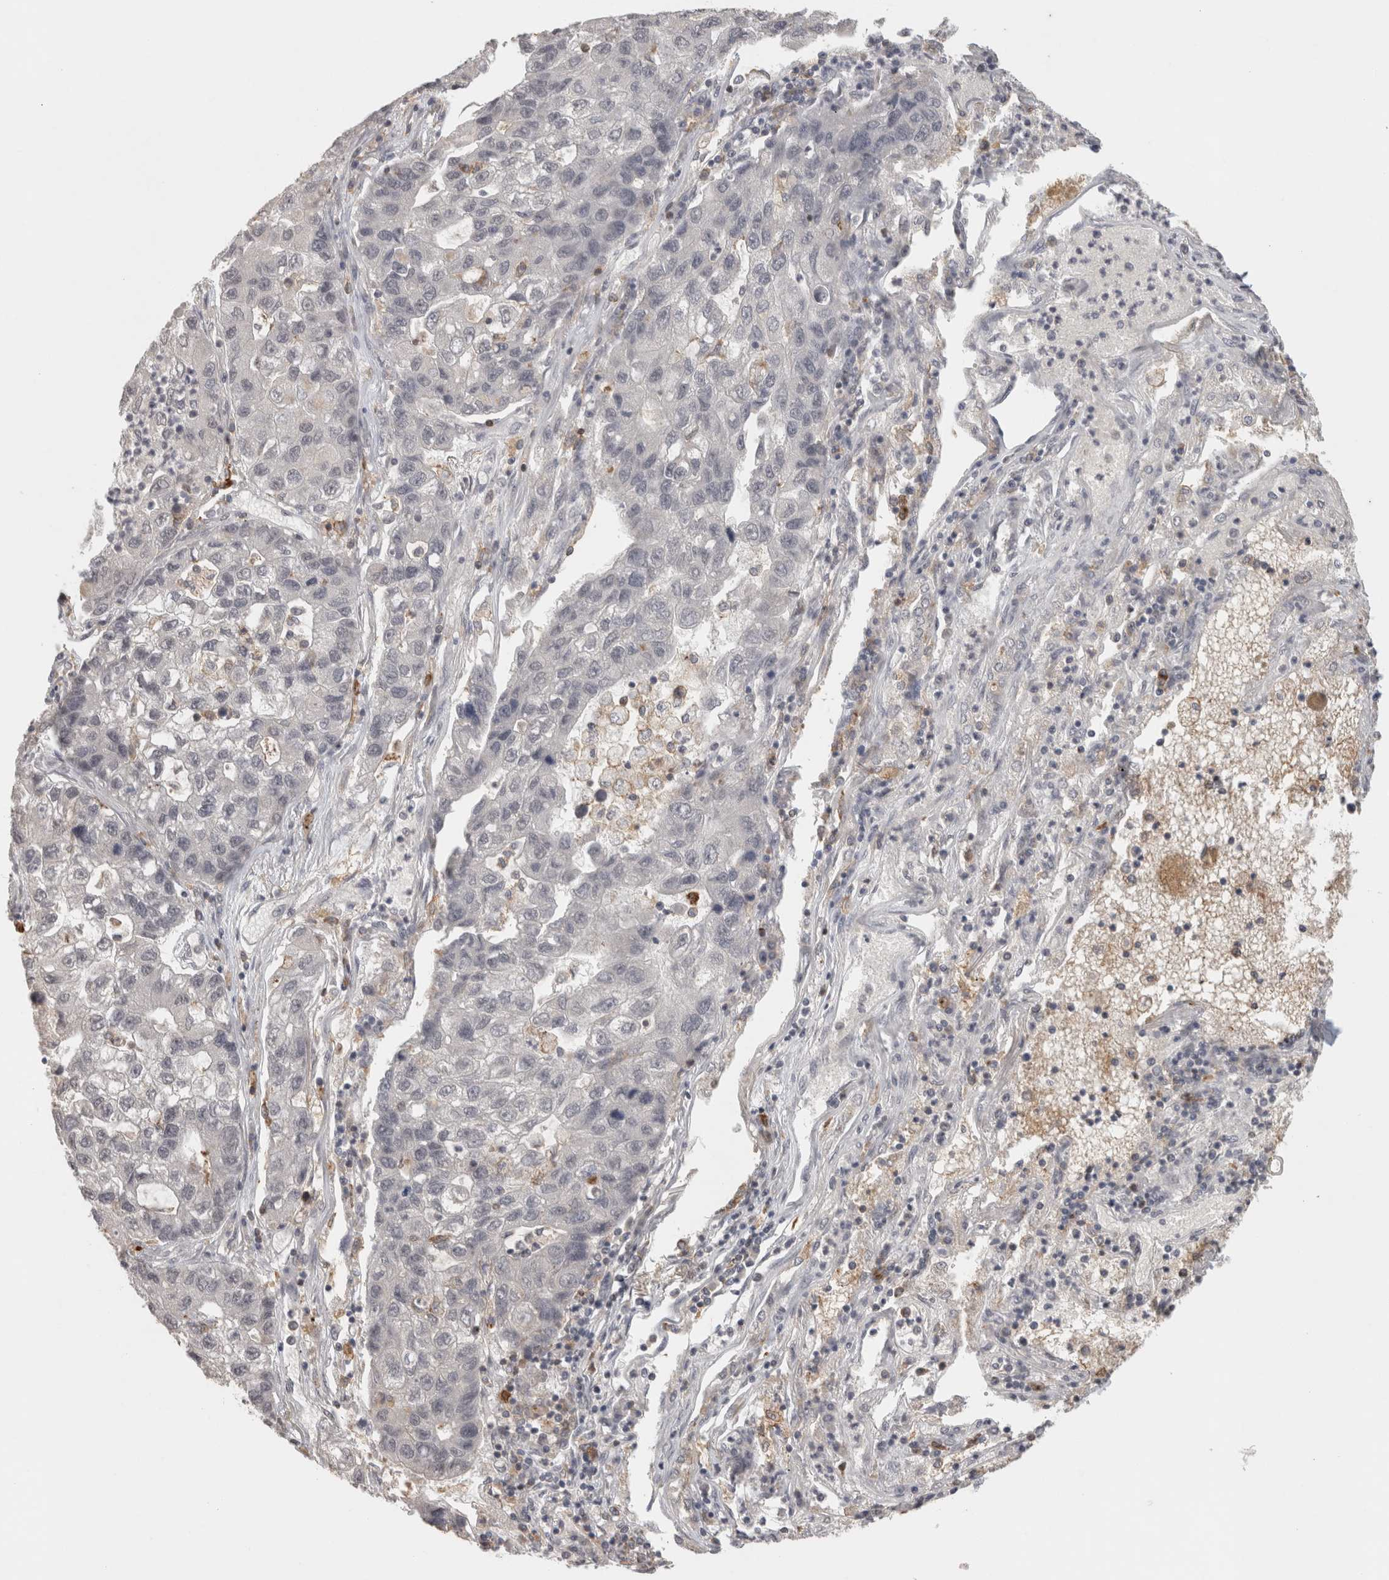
{"staining": {"intensity": "negative", "quantity": "none", "location": "none"}, "tissue": "lung cancer", "cell_type": "Tumor cells", "image_type": "cancer", "snomed": [{"axis": "morphology", "description": "Adenocarcinoma, NOS"}, {"axis": "topography", "description": "Lung"}], "caption": "This is a photomicrograph of IHC staining of lung adenocarcinoma, which shows no staining in tumor cells.", "gene": "HAVCR2", "patient": {"sex": "female", "age": 51}}